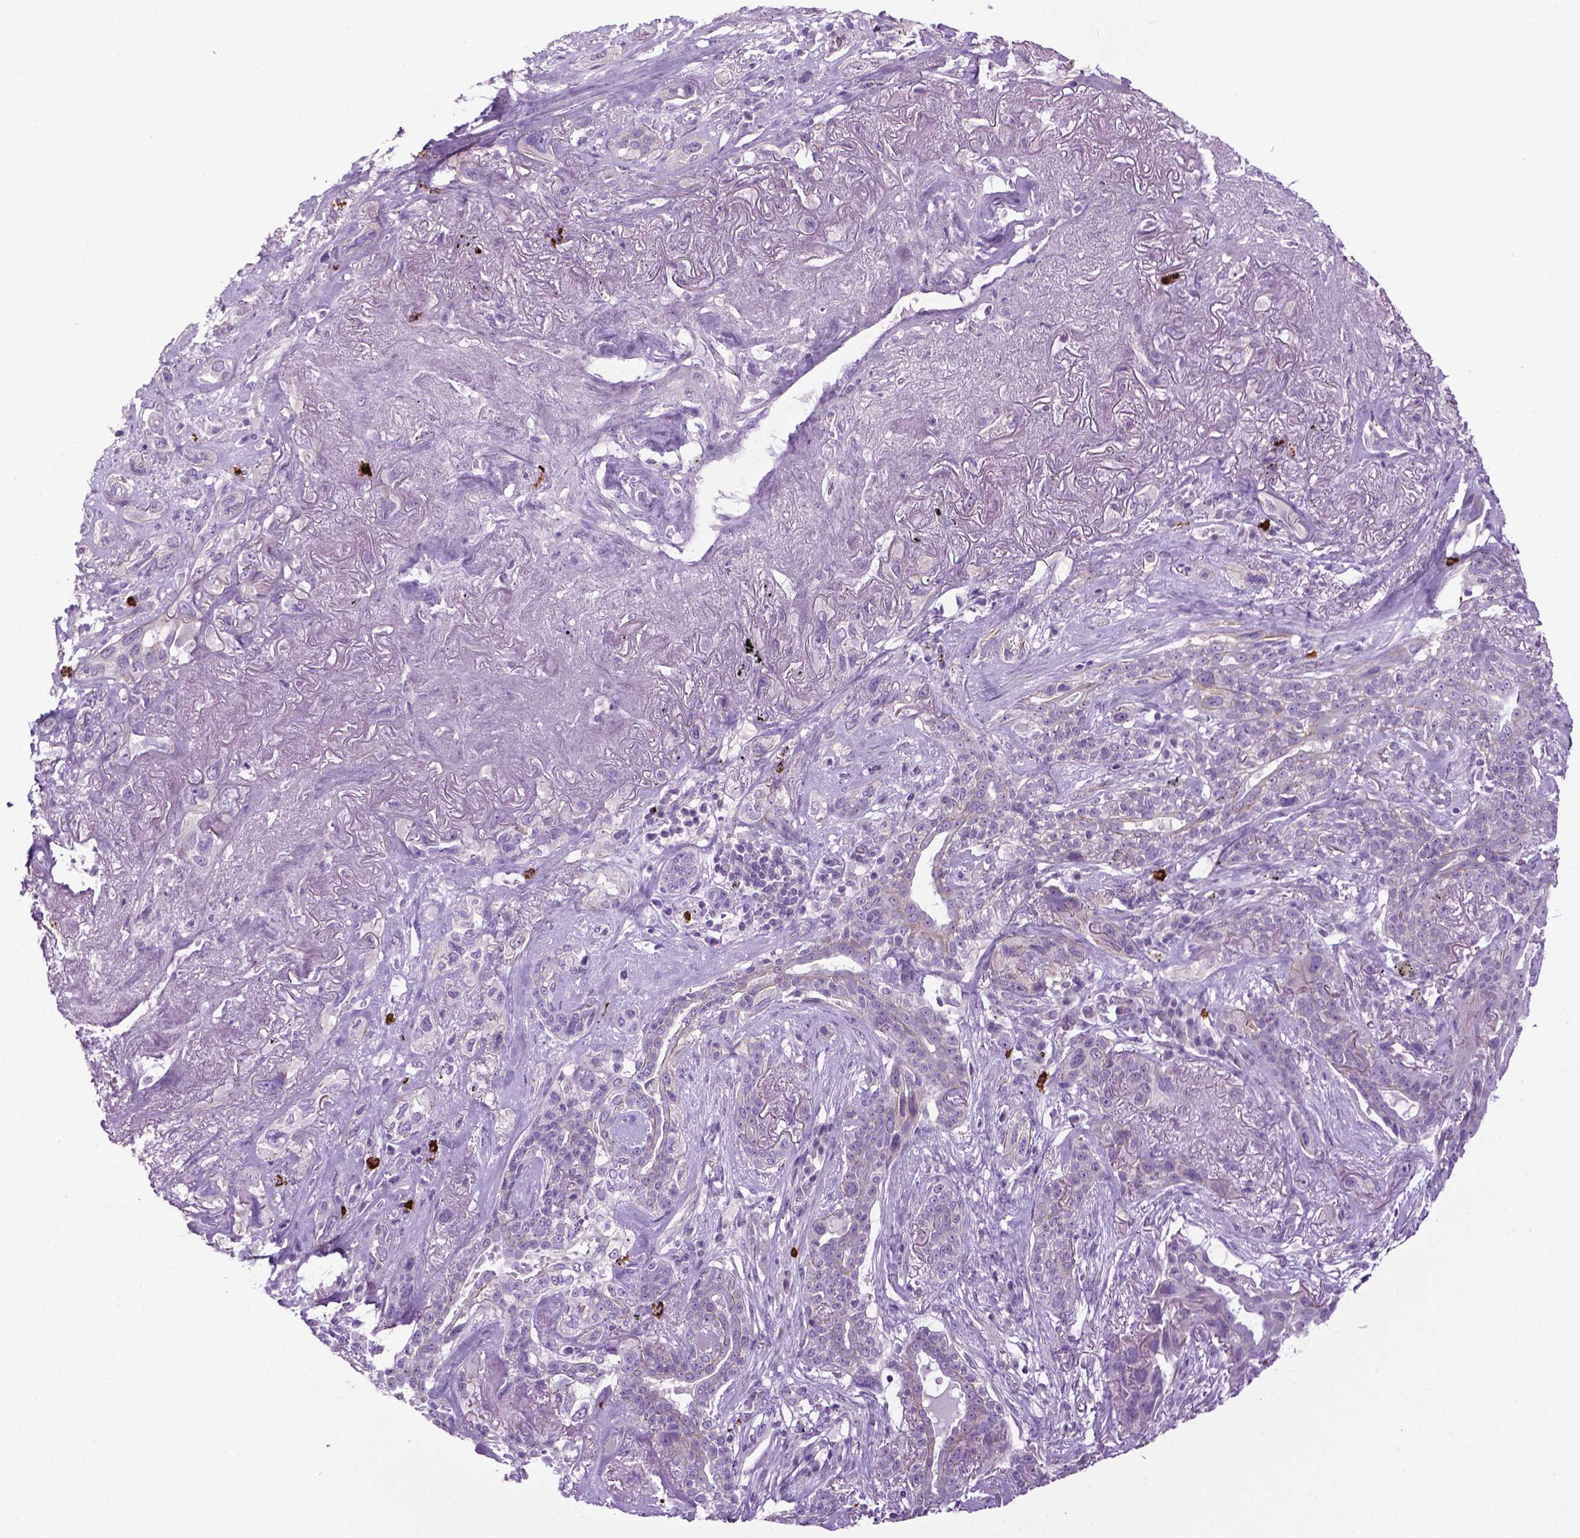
{"staining": {"intensity": "negative", "quantity": "none", "location": "none"}, "tissue": "lung cancer", "cell_type": "Tumor cells", "image_type": "cancer", "snomed": [{"axis": "morphology", "description": "Squamous cell carcinoma, NOS"}, {"axis": "topography", "description": "Lung"}], "caption": "The histopathology image exhibits no staining of tumor cells in squamous cell carcinoma (lung).", "gene": "SPECC1L", "patient": {"sex": "female", "age": 70}}